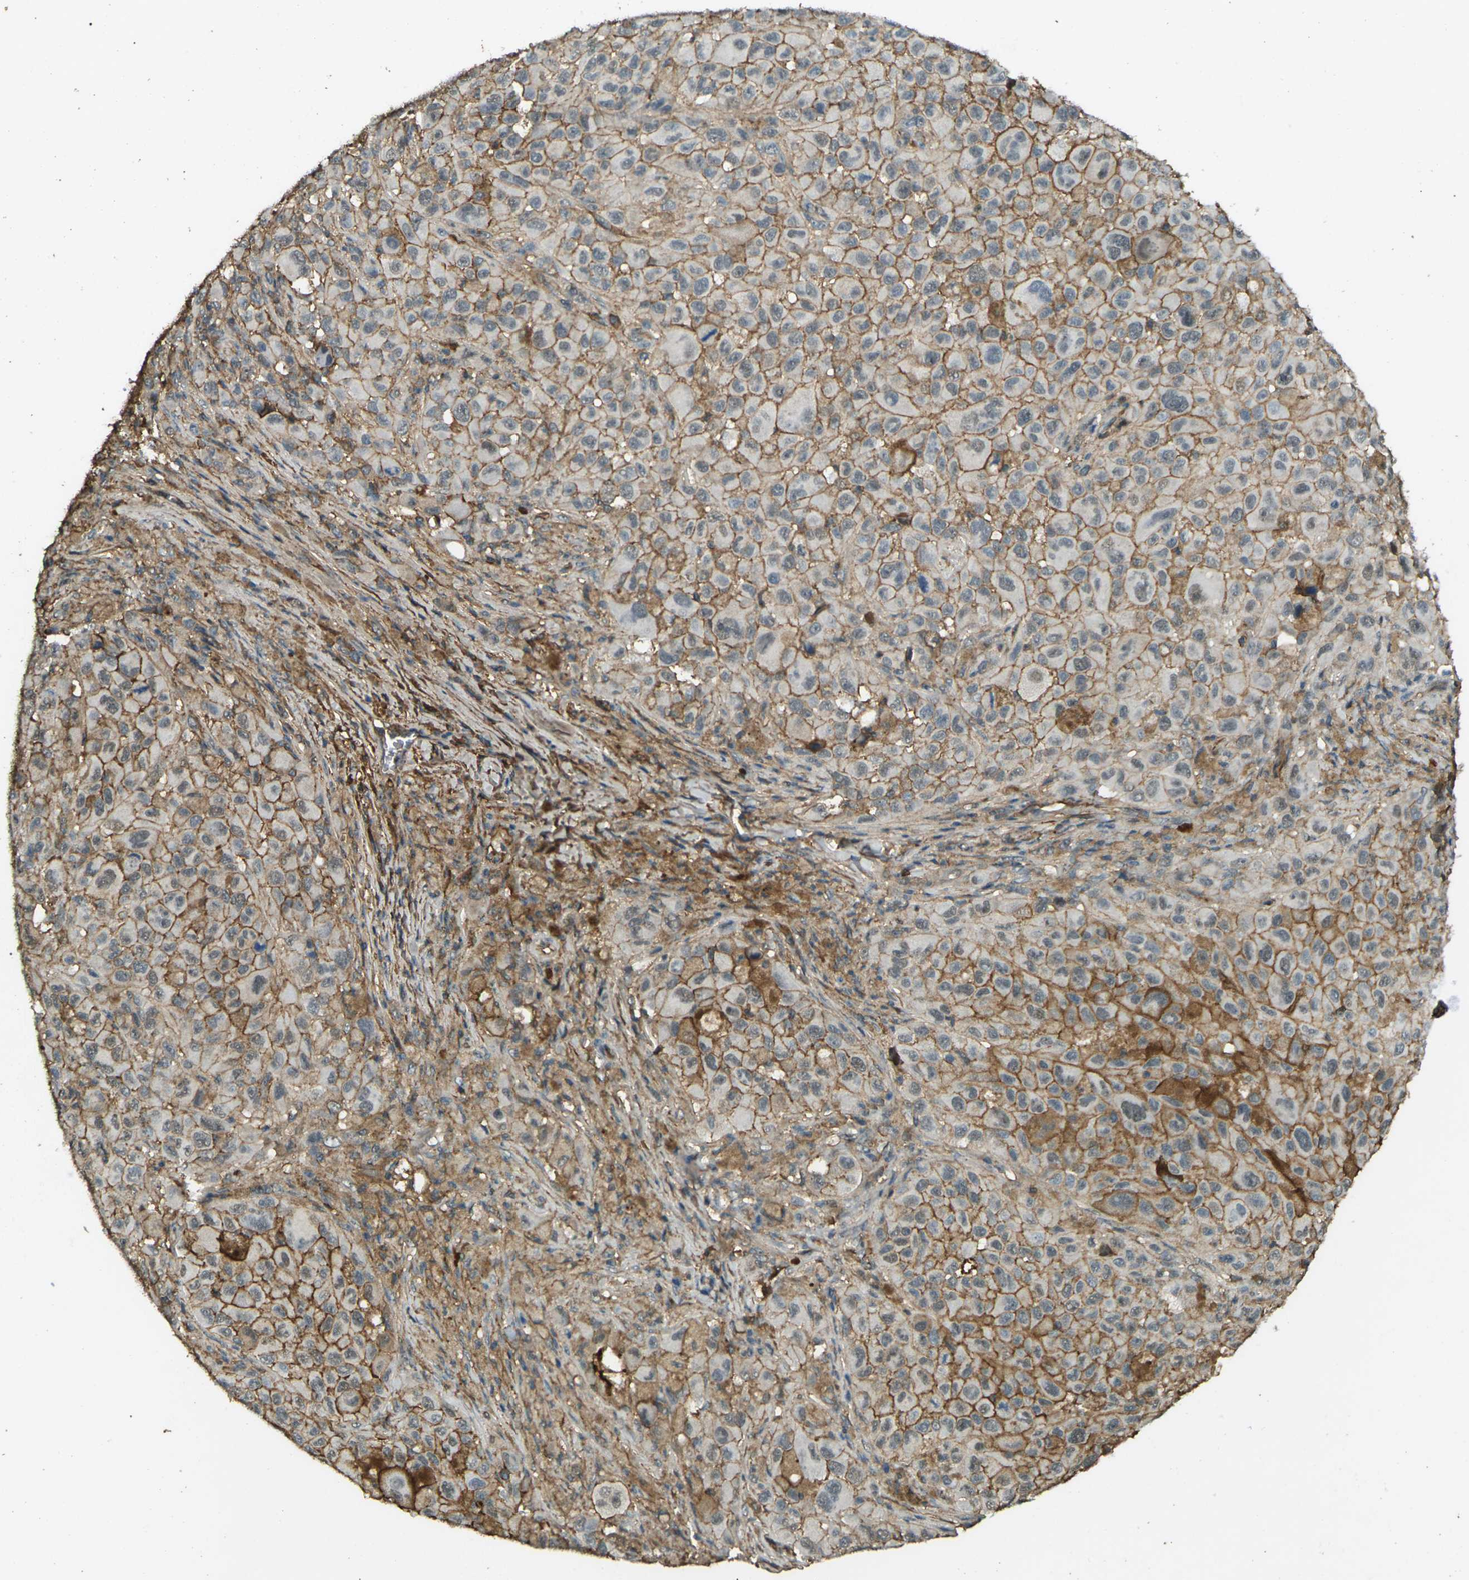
{"staining": {"intensity": "weak", "quantity": ">75%", "location": "cytoplasmic/membranous"}, "tissue": "melanoma", "cell_type": "Tumor cells", "image_type": "cancer", "snomed": [{"axis": "morphology", "description": "Malignant melanoma, NOS"}, {"axis": "topography", "description": "Skin"}], "caption": "There is low levels of weak cytoplasmic/membranous positivity in tumor cells of malignant melanoma, as demonstrated by immunohistochemical staining (brown color).", "gene": "CYP1B1", "patient": {"sex": "male", "age": 96}}